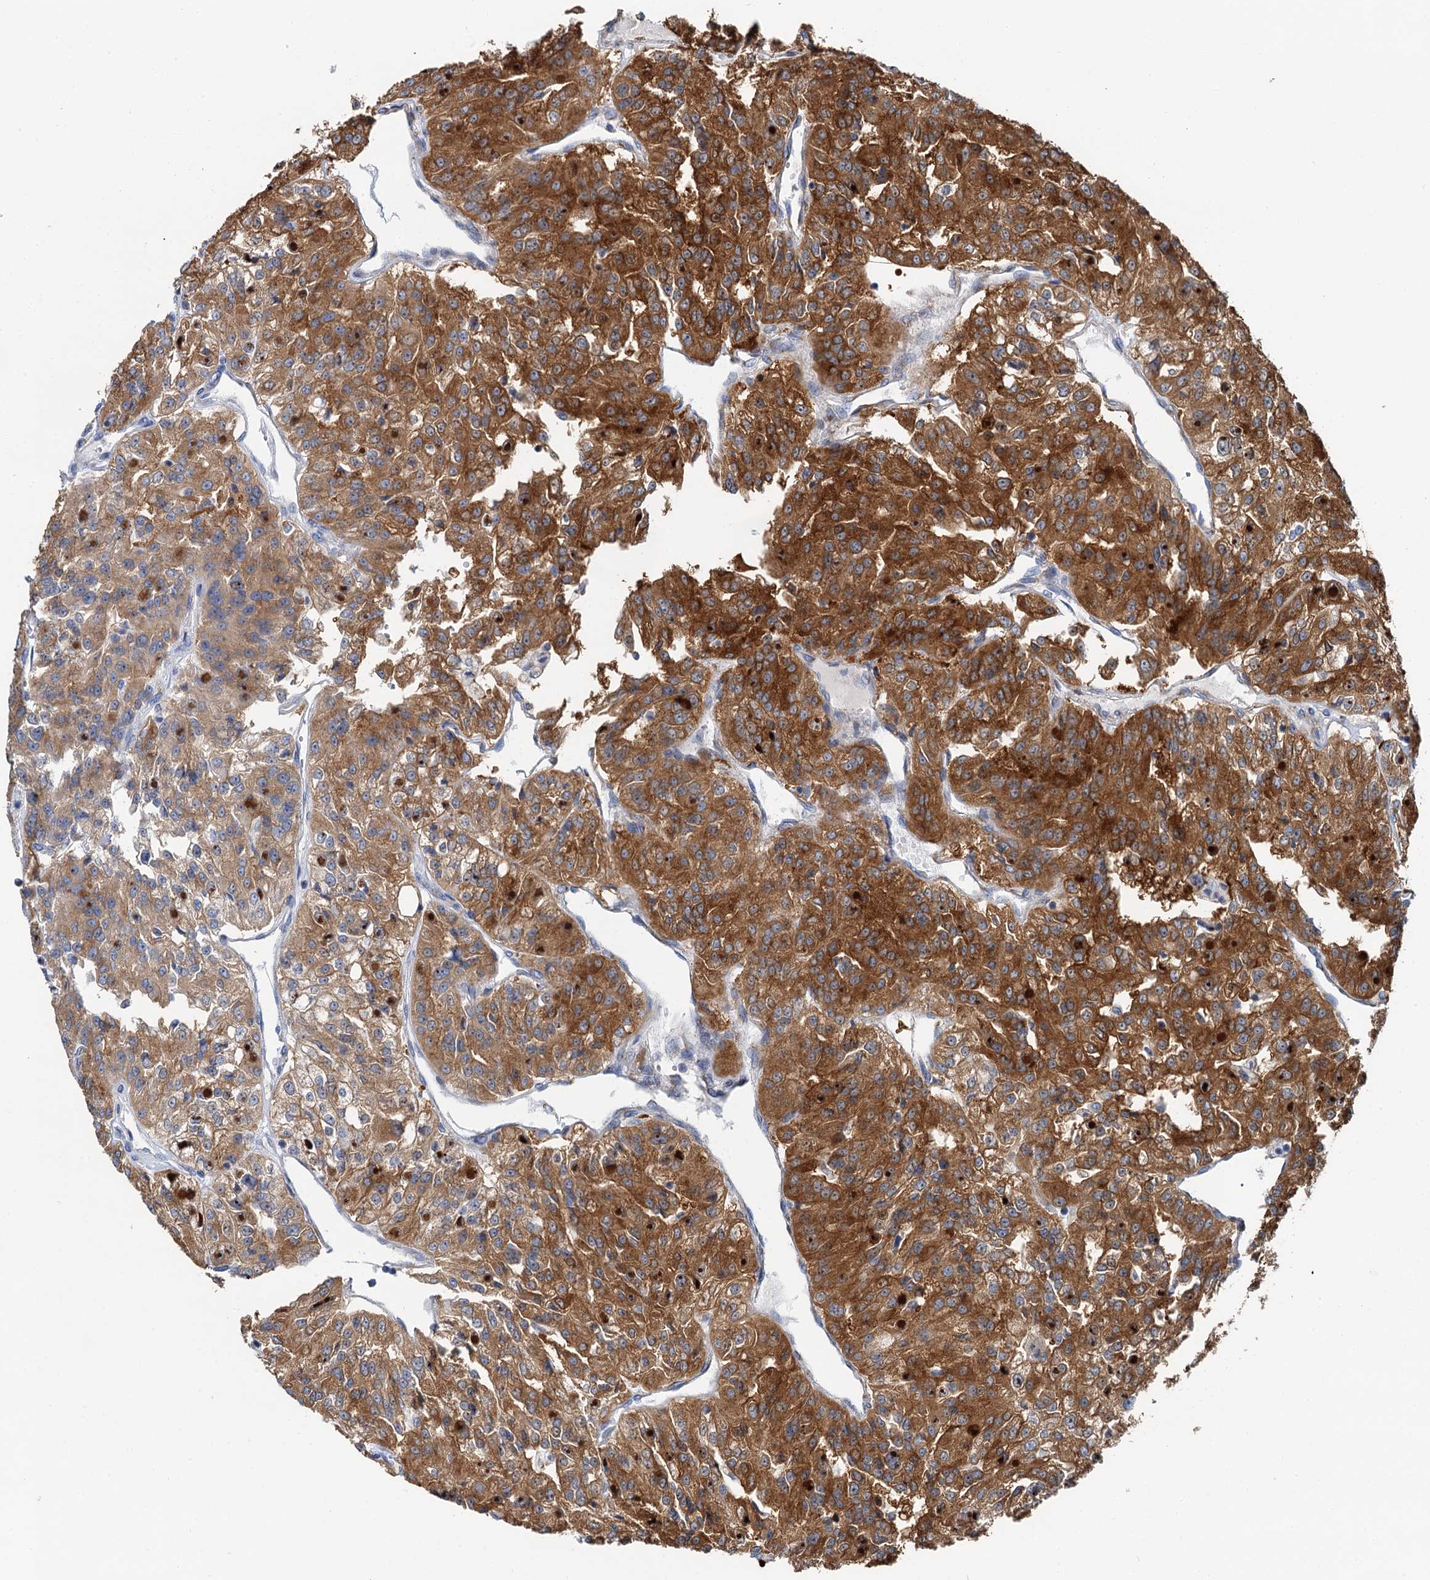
{"staining": {"intensity": "strong", "quantity": ">75%", "location": "cytoplasmic/membranous"}, "tissue": "renal cancer", "cell_type": "Tumor cells", "image_type": "cancer", "snomed": [{"axis": "morphology", "description": "Adenocarcinoma, NOS"}, {"axis": "topography", "description": "Kidney"}], "caption": "Protein staining by immunohistochemistry demonstrates strong cytoplasmic/membranous expression in about >75% of tumor cells in renal cancer.", "gene": "BET1L", "patient": {"sex": "female", "age": 63}}